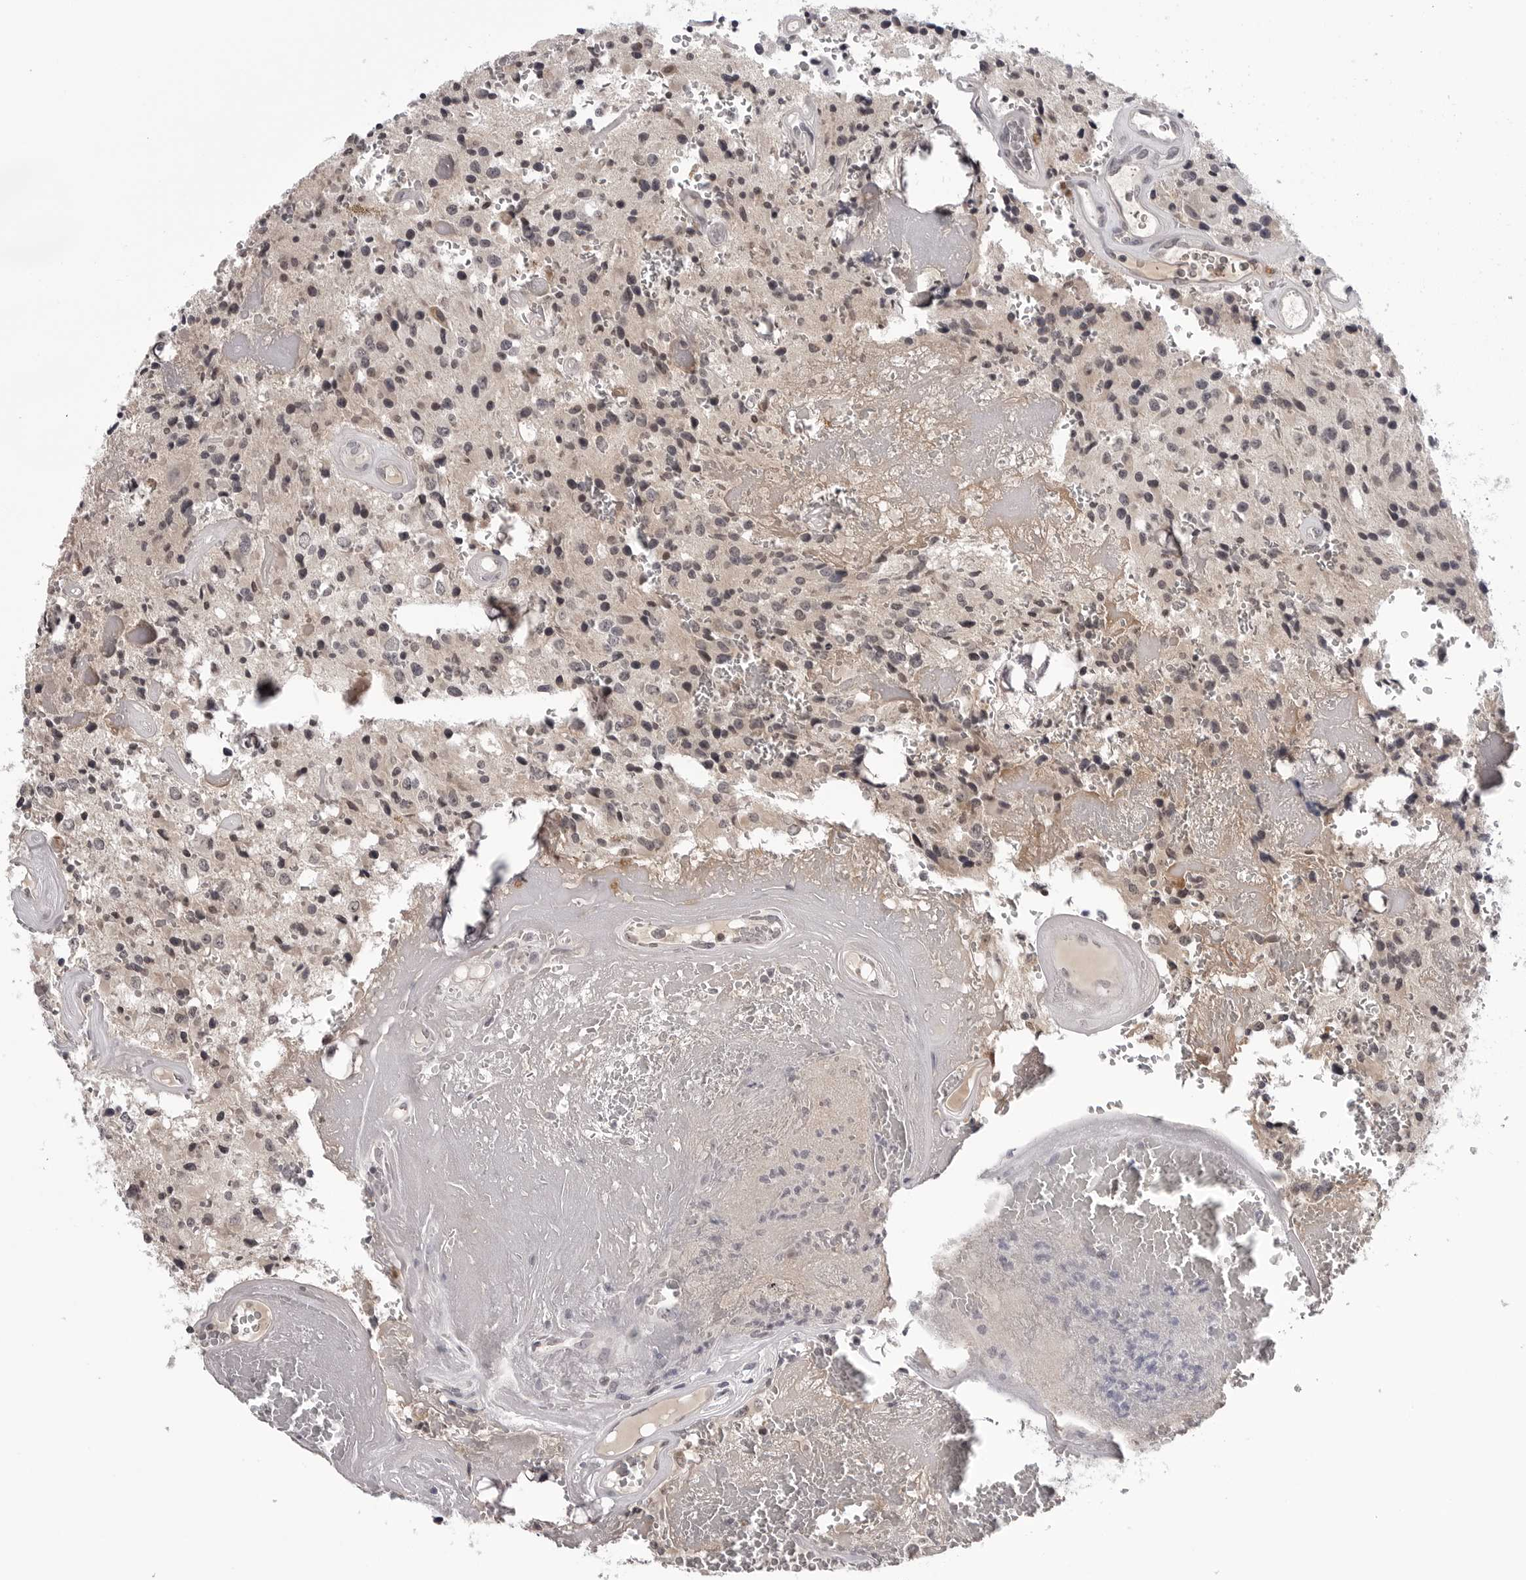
{"staining": {"intensity": "weak", "quantity": "25%-75%", "location": "nuclear"}, "tissue": "glioma", "cell_type": "Tumor cells", "image_type": "cancer", "snomed": [{"axis": "morphology", "description": "Glioma, malignant, Low grade"}, {"axis": "topography", "description": "Brain"}], "caption": "High-power microscopy captured an IHC image of glioma, revealing weak nuclear positivity in about 25%-75% of tumor cells.", "gene": "CDK20", "patient": {"sex": "male", "age": 58}}